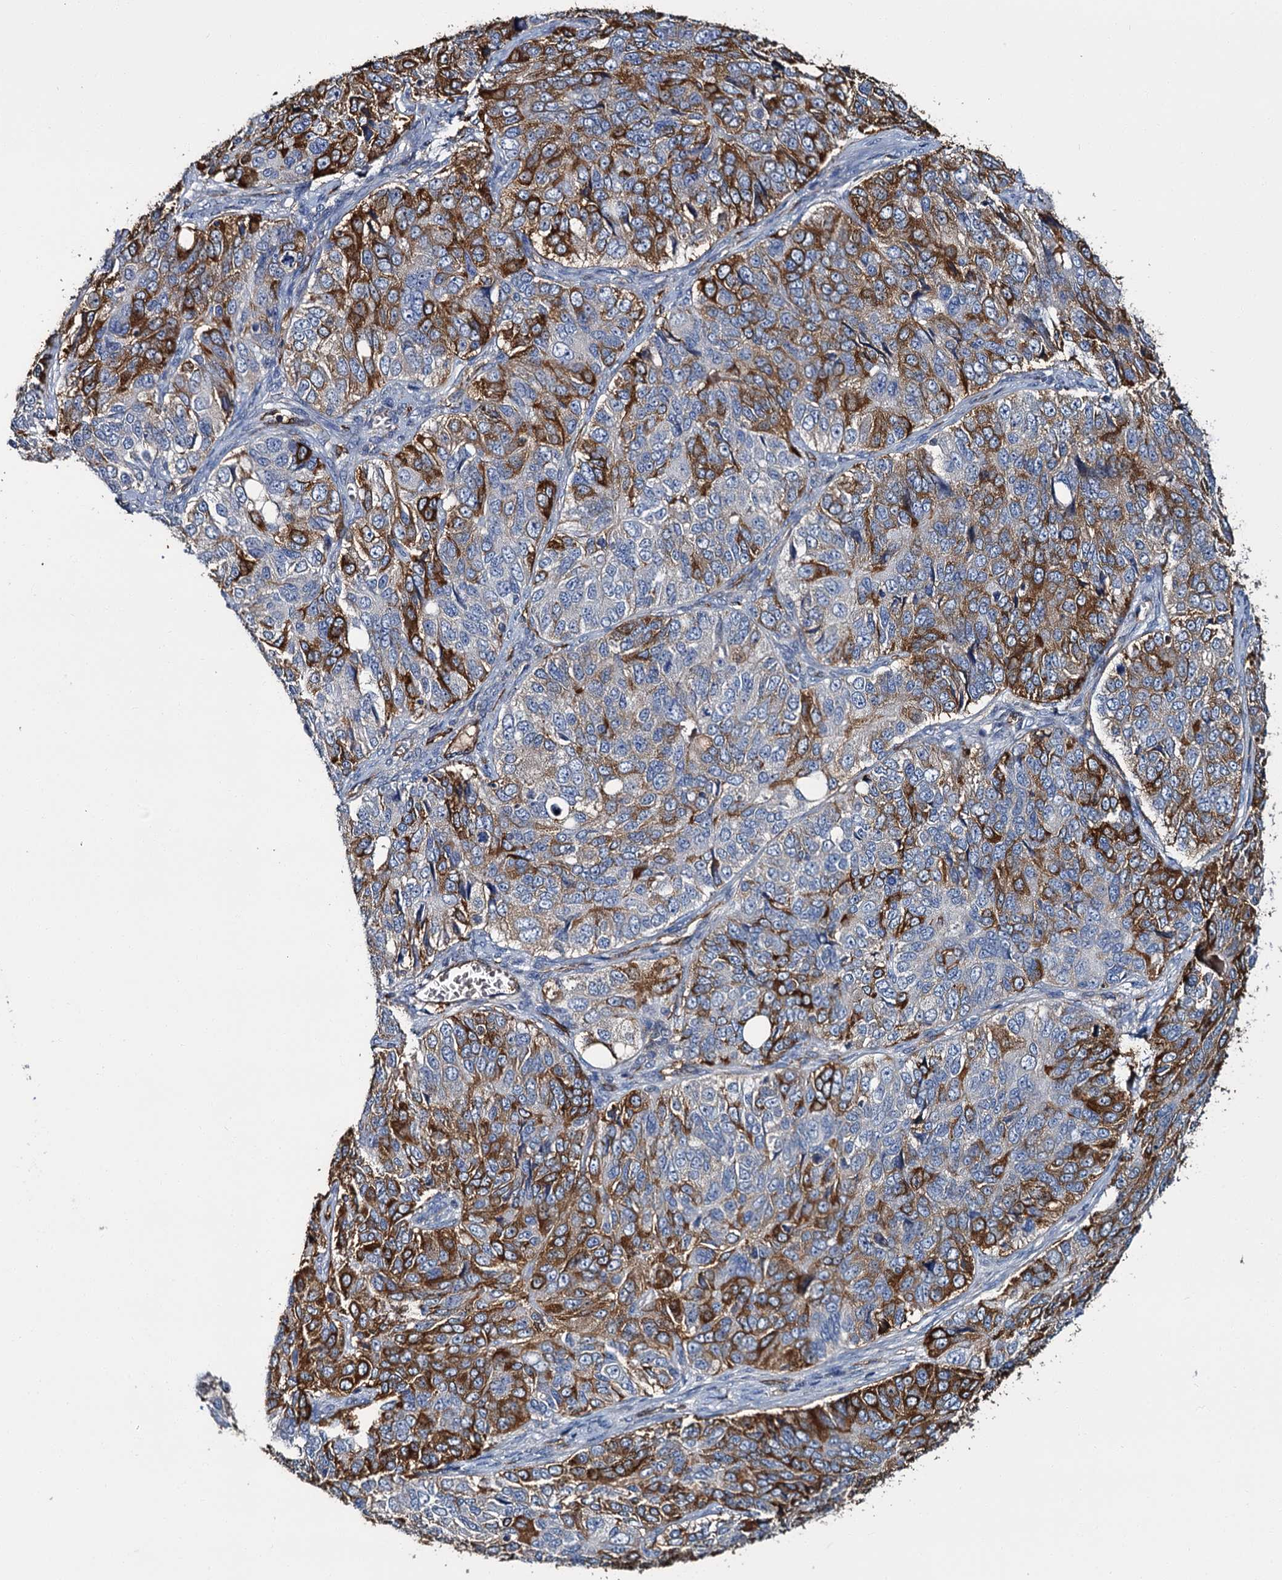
{"staining": {"intensity": "moderate", "quantity": "25%-75%", "location": "cytoplasmic/membranous"}, "tissue": "ovarian cancer", "cell_type": "Tumor cells", "image_type": "cancer", "snomed": [{"axis": "morphology", "description": "Carcinoma, endometroid"}, {"axis": "topography", "description": "Ovary"}], "caption": "Endometroid carcinoma (ovarian) was stained to show a protein in brown. There is medium levels of moderate cytoplasmic/membranous positivity in about 25%-75% of tumor cells.", "gene": "CACNA1C", "patient": {"sex": "female", "age": 51}}